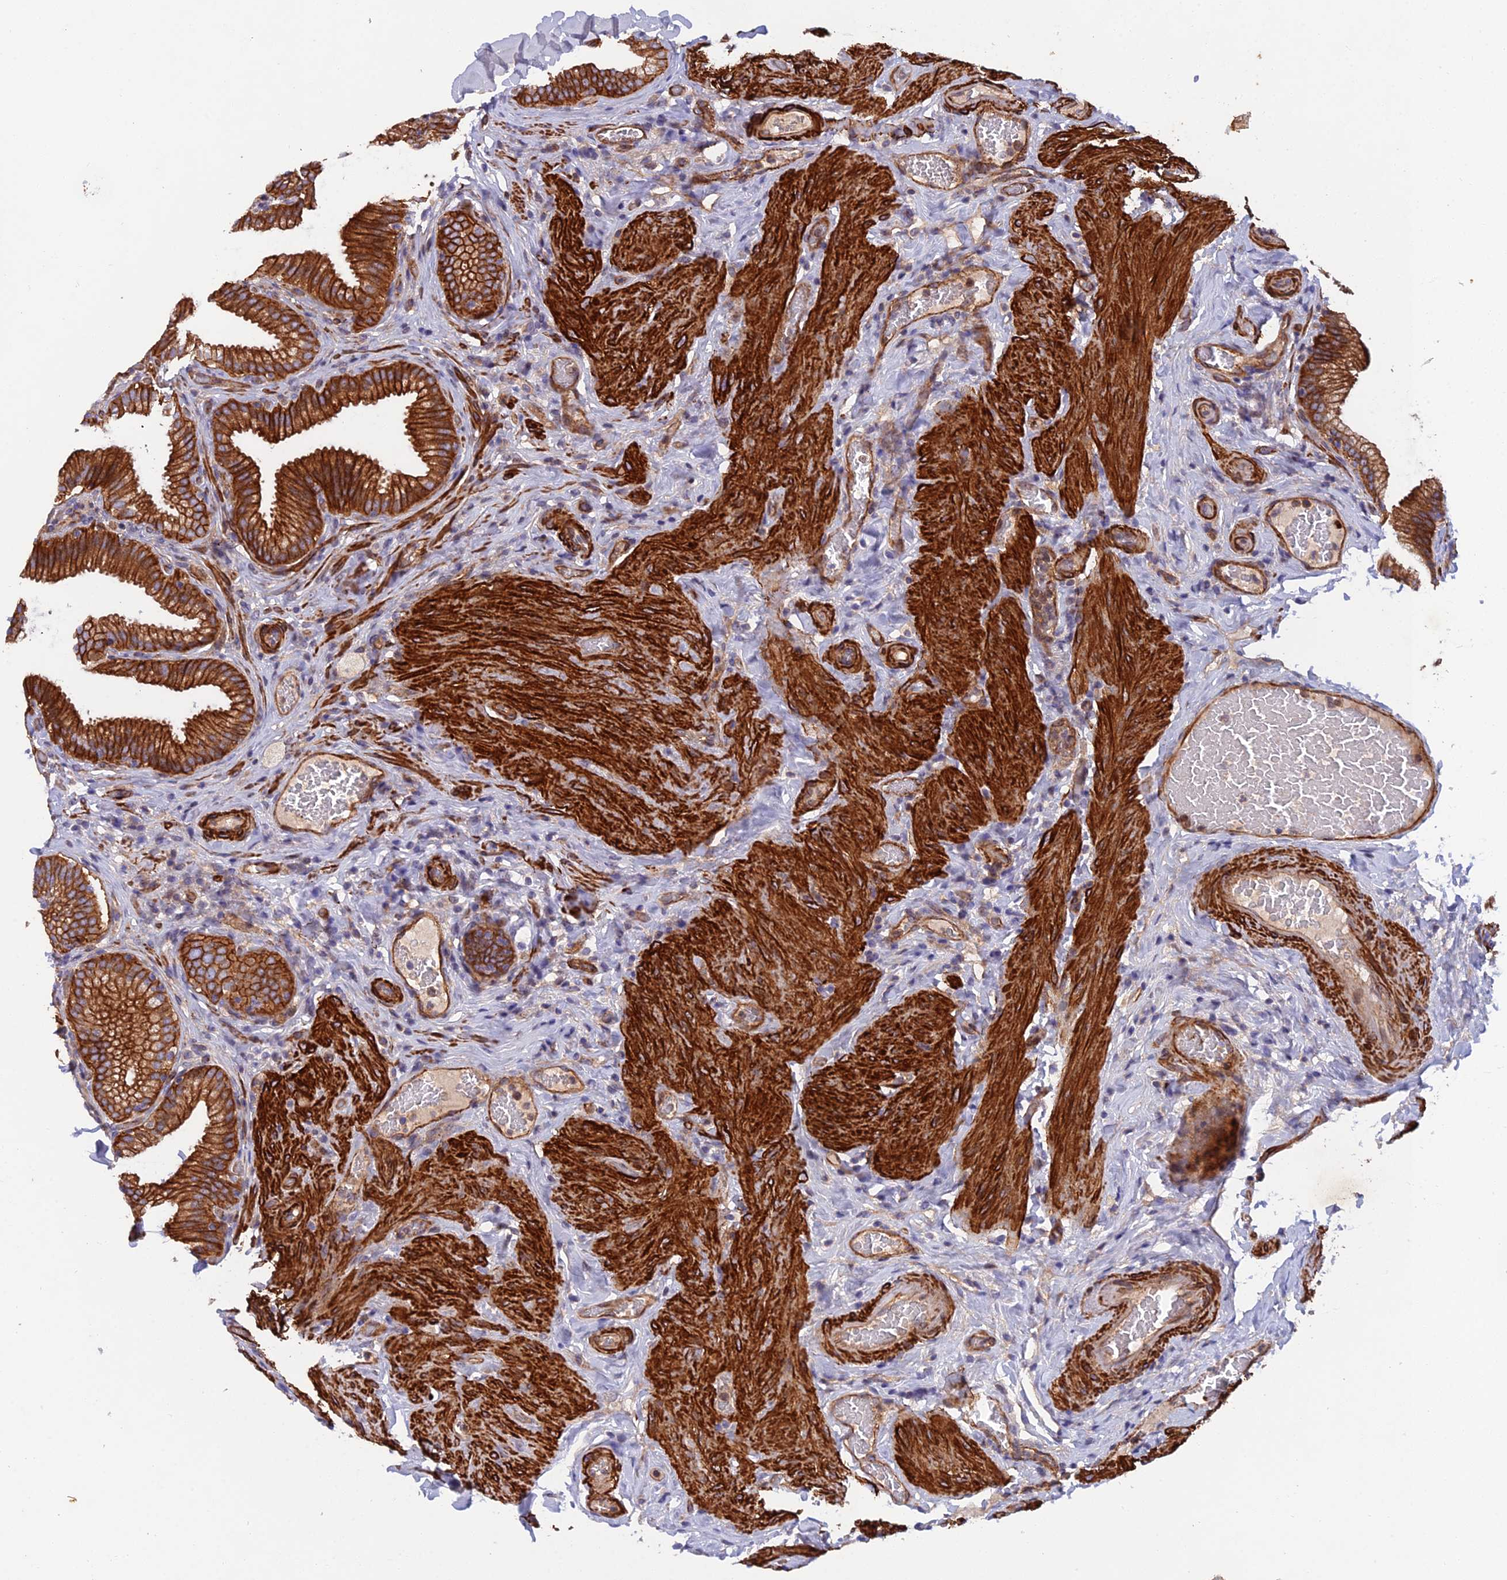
{"staining": {"intensity": "strong", "quantity": ">75%", "location": "cytoplasmic/membranous"}, "tissue": "gallbladder", "cell_type": "Glandular cells", "image_type": "normal", "snomed": [{"axis": "morphology", "description": "Normal tissue, NOS"}, {"axis": "topography", "description": "Gallbladder"}], "caption": "Immunohistochemical staining of unremarkable human gallbladder shows strong cytoplasmic/membranous protein staining in about >75% of glandular cells. The protein is stained brown, and the nuclei are stained in blue (DAB (3,3'-diaminobenzidine) IHC with brightfield microscopy, high magnification).", "gene": "RALGAPA2", "patient": {"sex": "male", "age": 54}}